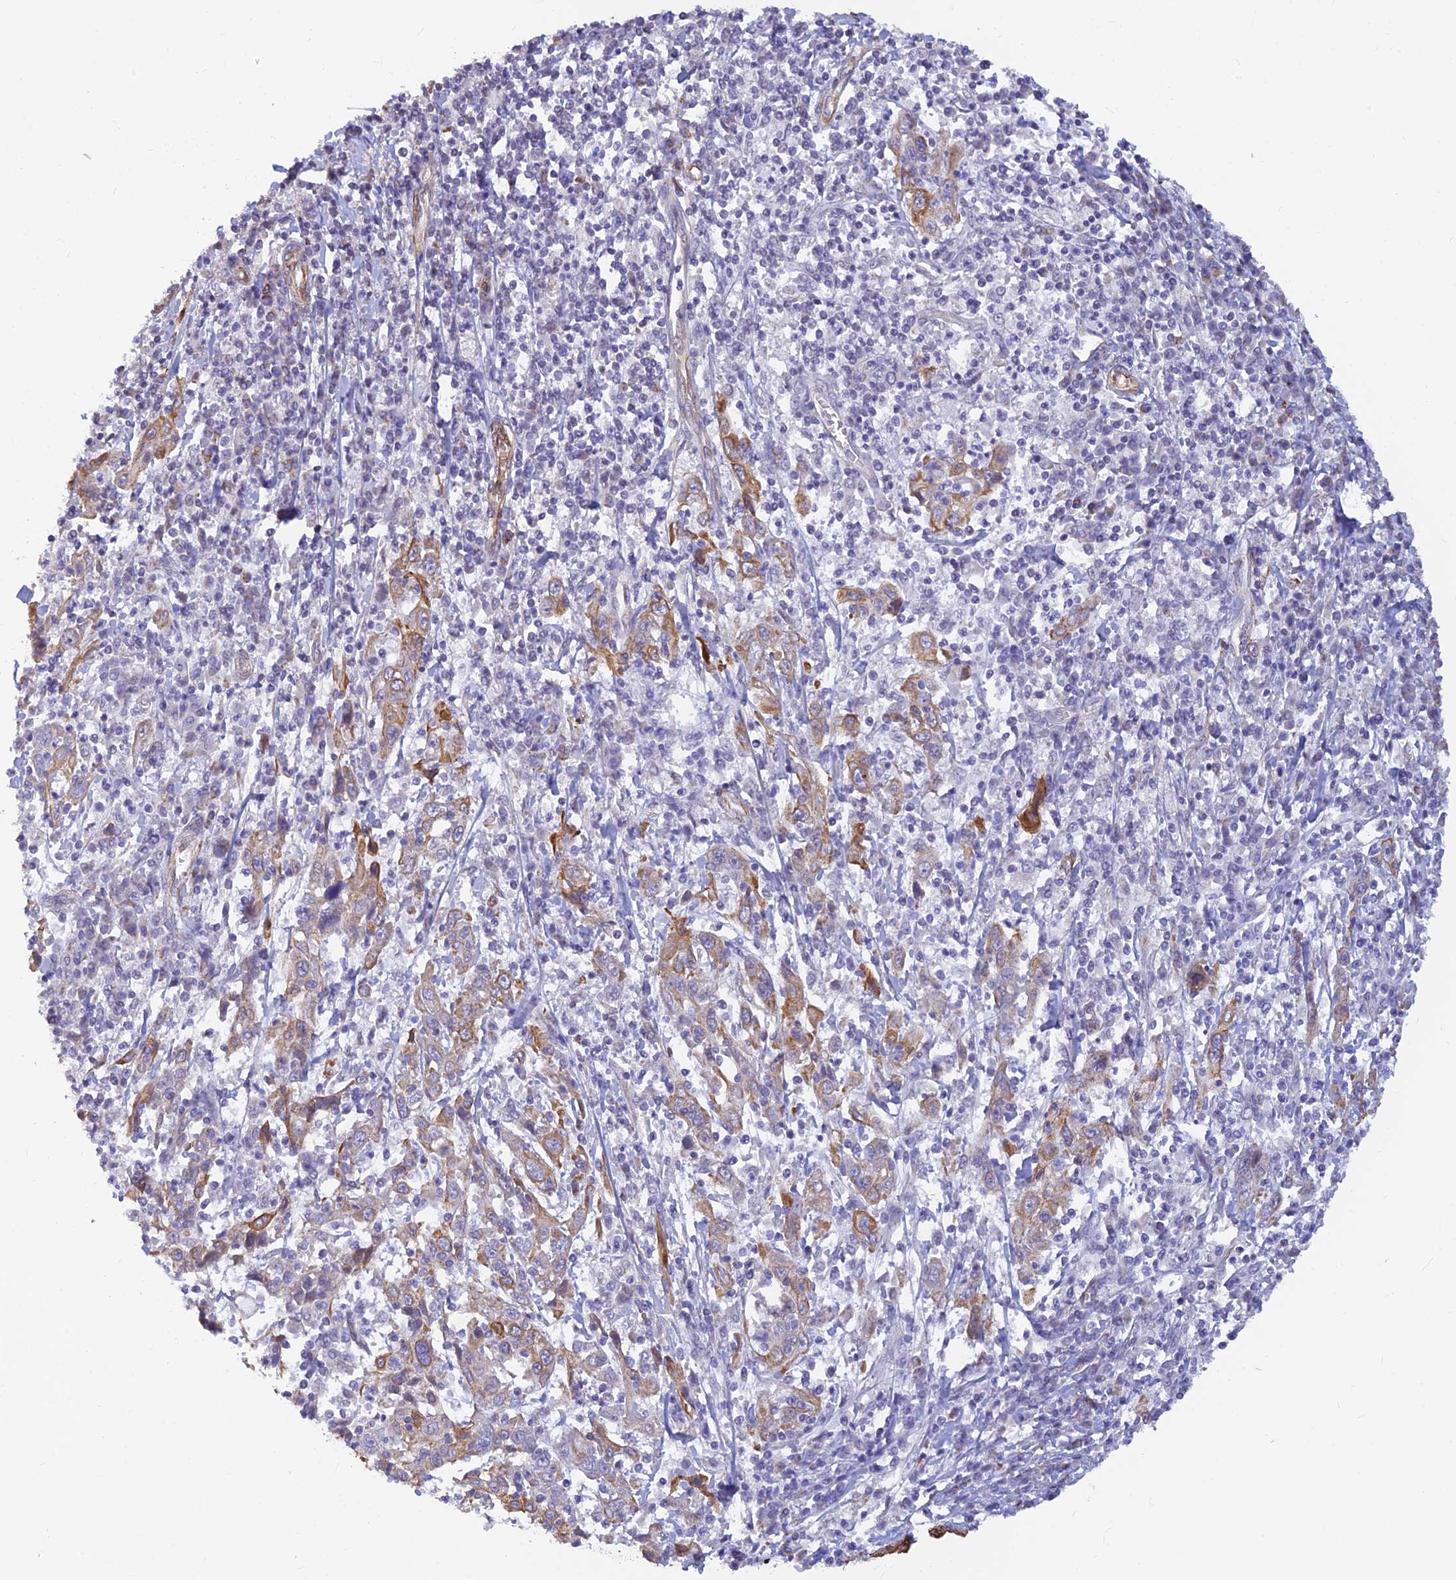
{"staining": {"intensity": "moderate", "quantity": "<25%", "location": "cytoplasmic/membranous"}, "tissue": "cervical cancer", "cell_type": "Tumor cells", "image_type": "cancer", "snomed": [{"axis": "morphology", "description": "Squamous cell carcinoma, NOS"}, {"axis": "topography", "description": "Cervix"}], "caption": "This micrograph shows cervical squamous cell carcinoma stained with IHC to label a protein in brown. The cytoplasmic/membranous of tumor cells show moderate positivity for the protein. Nuclei are counter-stained blue.", "gene": "ALDH1L2", "patient": {"sex": "female", "age": 46}}